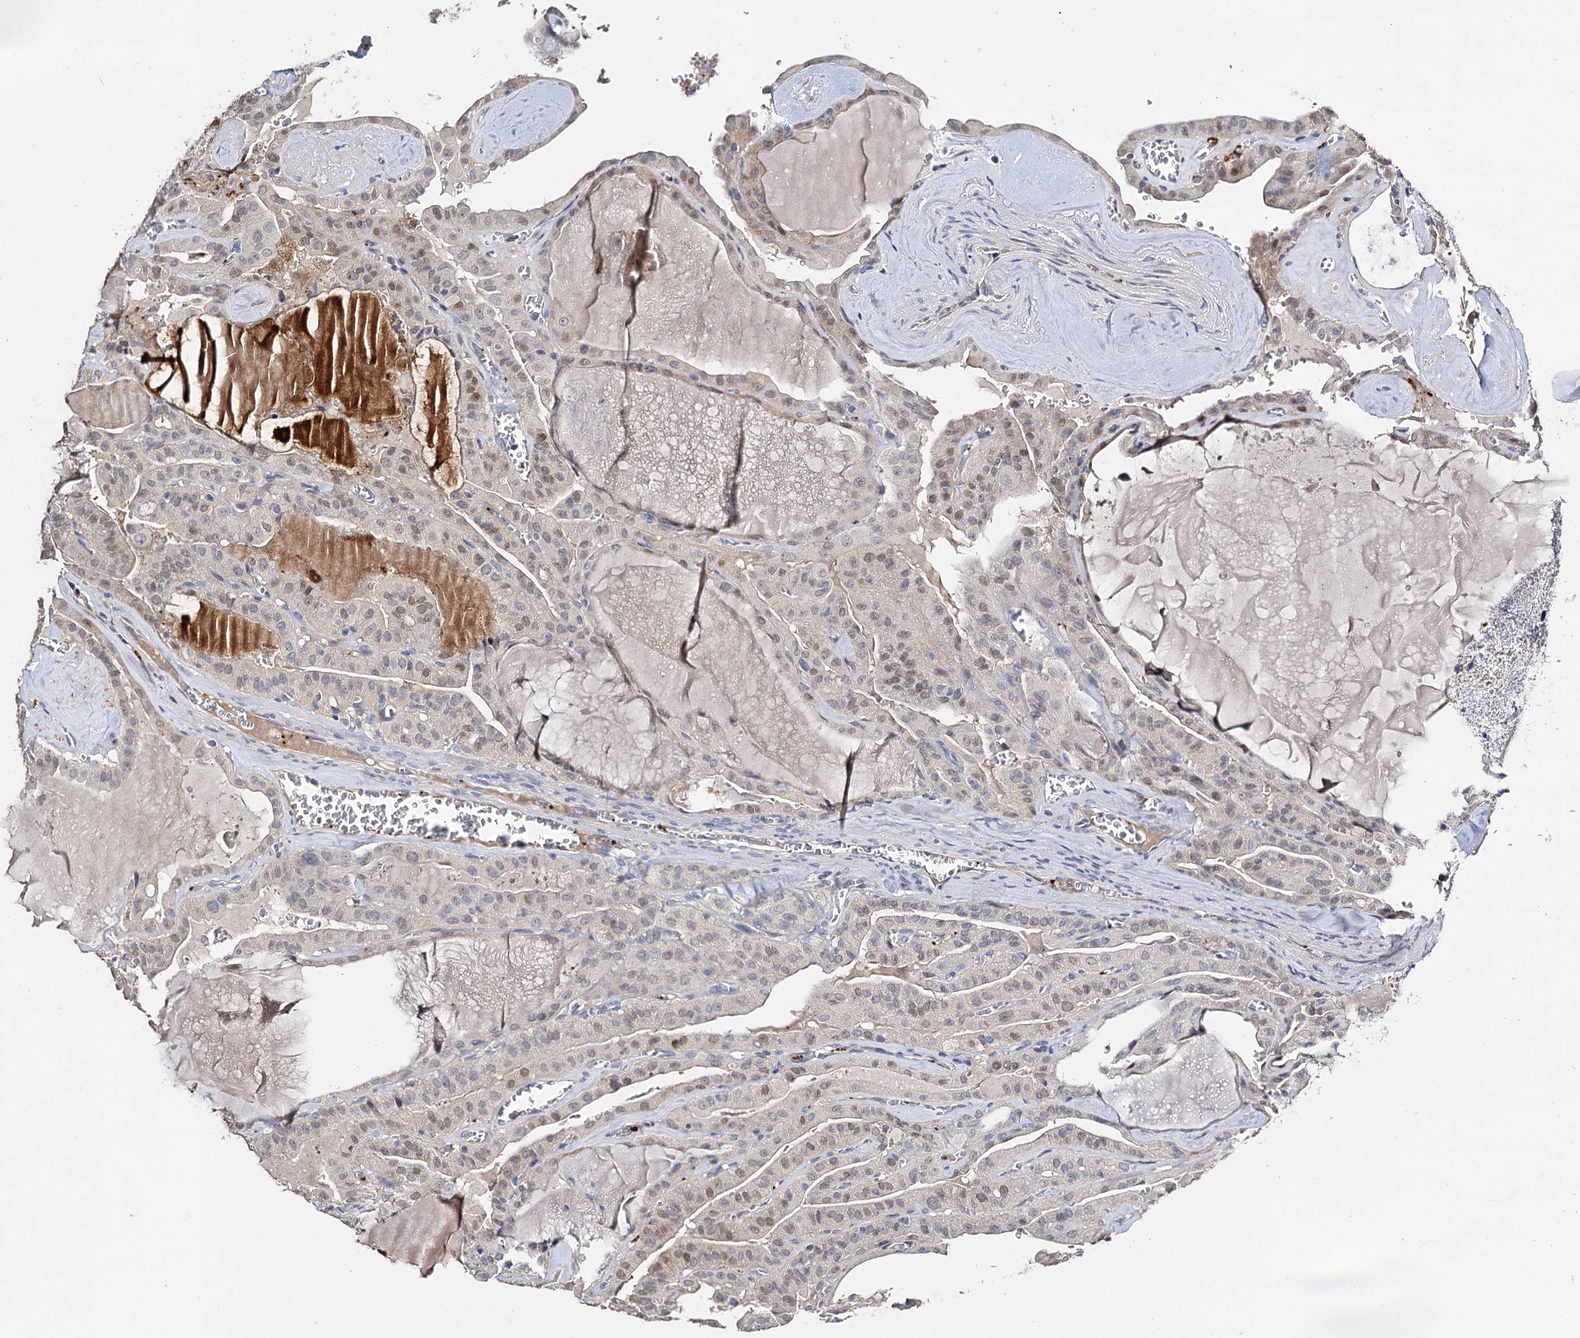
{"staining": {"intensity": "weak", "quantity": "<25%", "location": "nuclear"}, "tissue": "thyroid cancer", "cell_type": "Tumor cells", "image_type": "cancer", "snomed": [{"axis": "morphology", "description": "Papillary adenocarcinoma, NOS"}, {"axis": "topography", "description": "Thyroid gland"}], "caption": "Thyroid cancer was stained to show a protein in brown. There is no significant staining in tumor cells. (DAB (3,3'-diaminobenzidine) IHC with hematoxylin counter stain).", "gene": "DNAH6", "patient": {"sex": "male", "age": 52}}